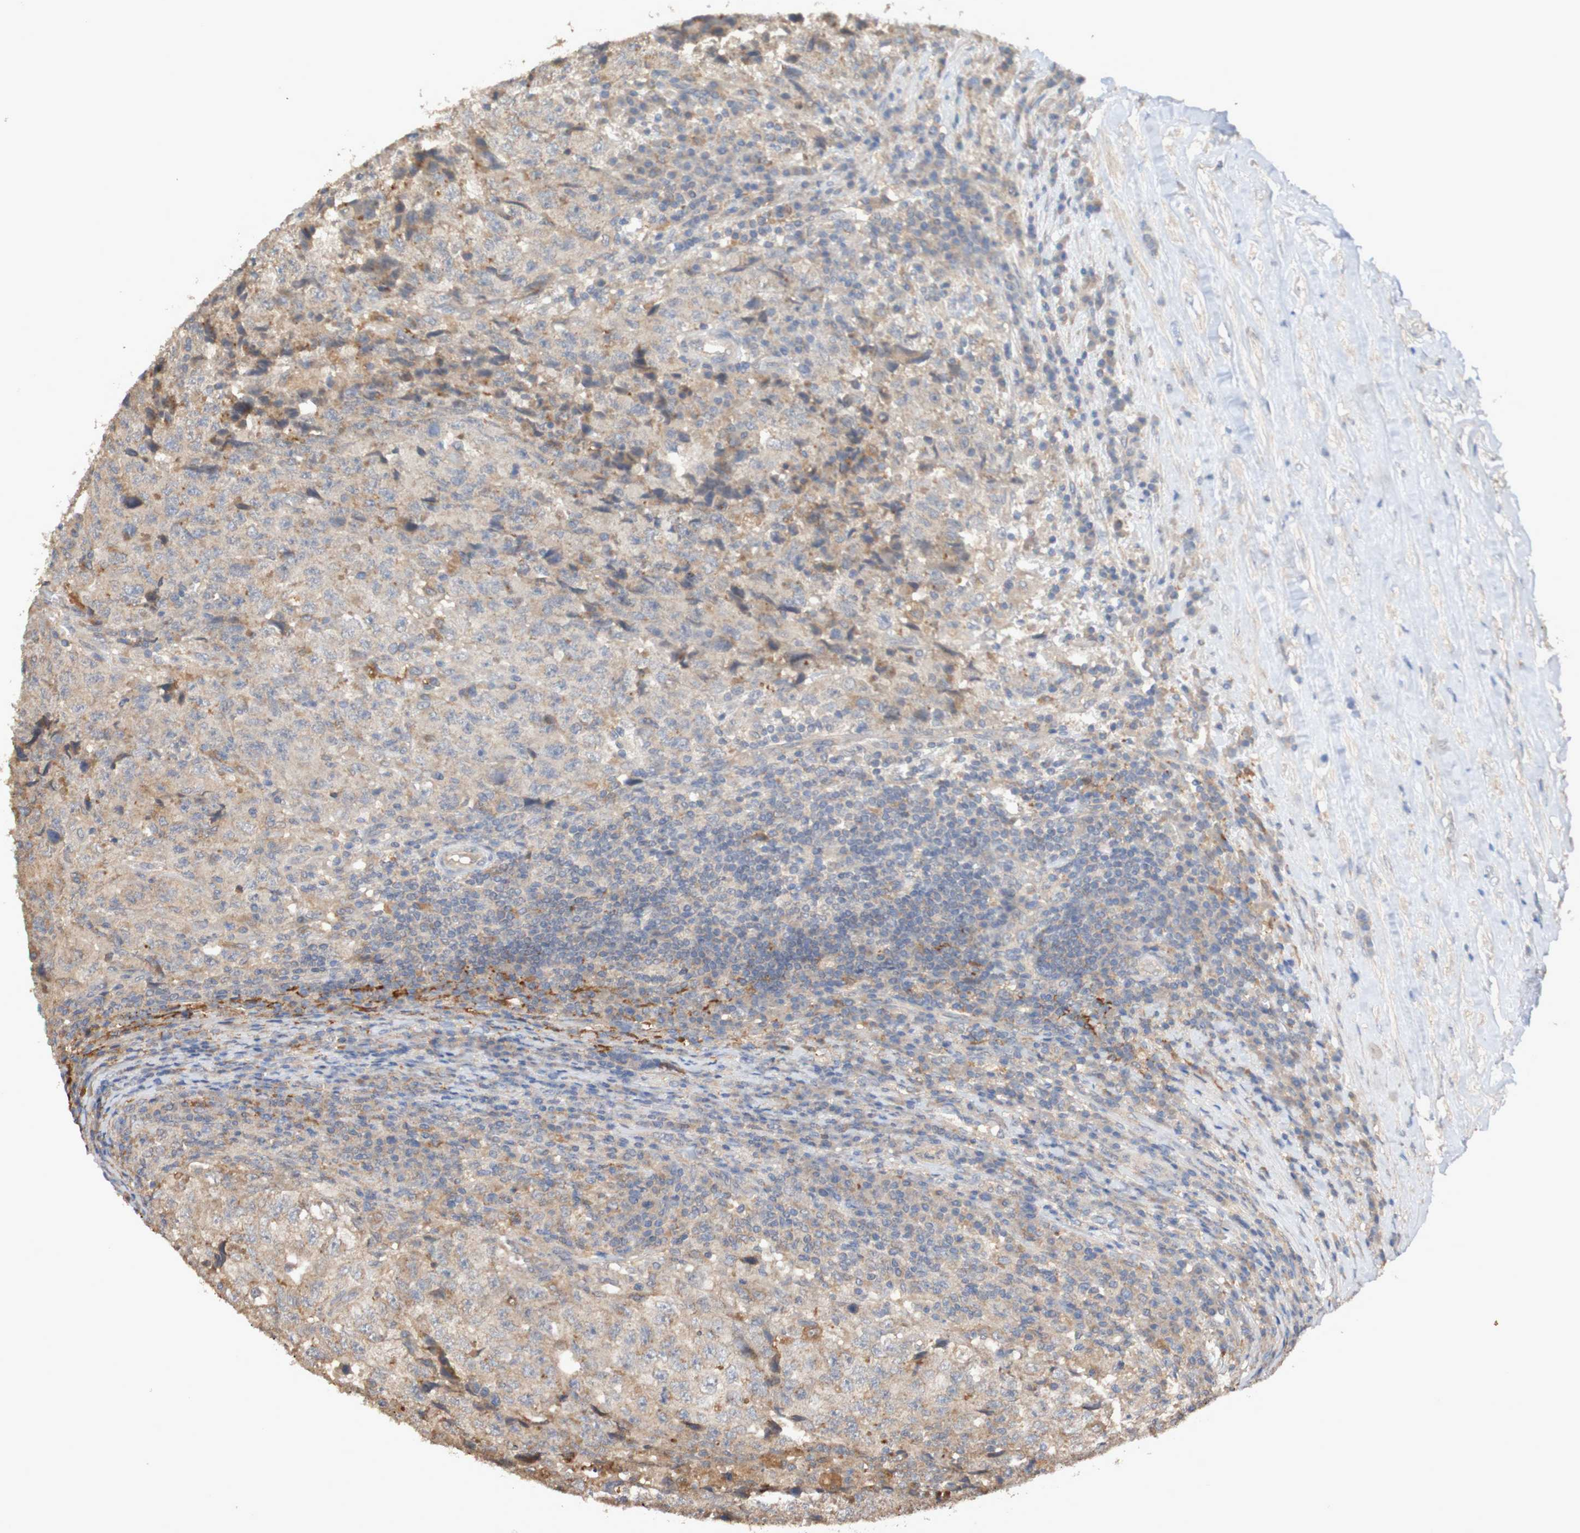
{"staining": {"intensity": "weak", "quantity": ">75%", "location": "cytoplasmic/membranous"}, "tissue": "testis cancer", "cell_type": "Tumor cells", "image_type": "cancer", "snomed": [{"axis": "morphology", "description": "Necrosis, NOS"}, {"axis": "morphology", "description": "Carcinoma, Embryonal, NOS"}, {"axis": "topography", "description": "Testis"}], "caption": "Embryonal carcinoma (testis) stained for a protein (brown) displays weak cytoplasmic/membranous positive staining in approximately >75% of tumor cells.", "gene": "PHYH", "patient": {"sex": "male", "age": 19}}